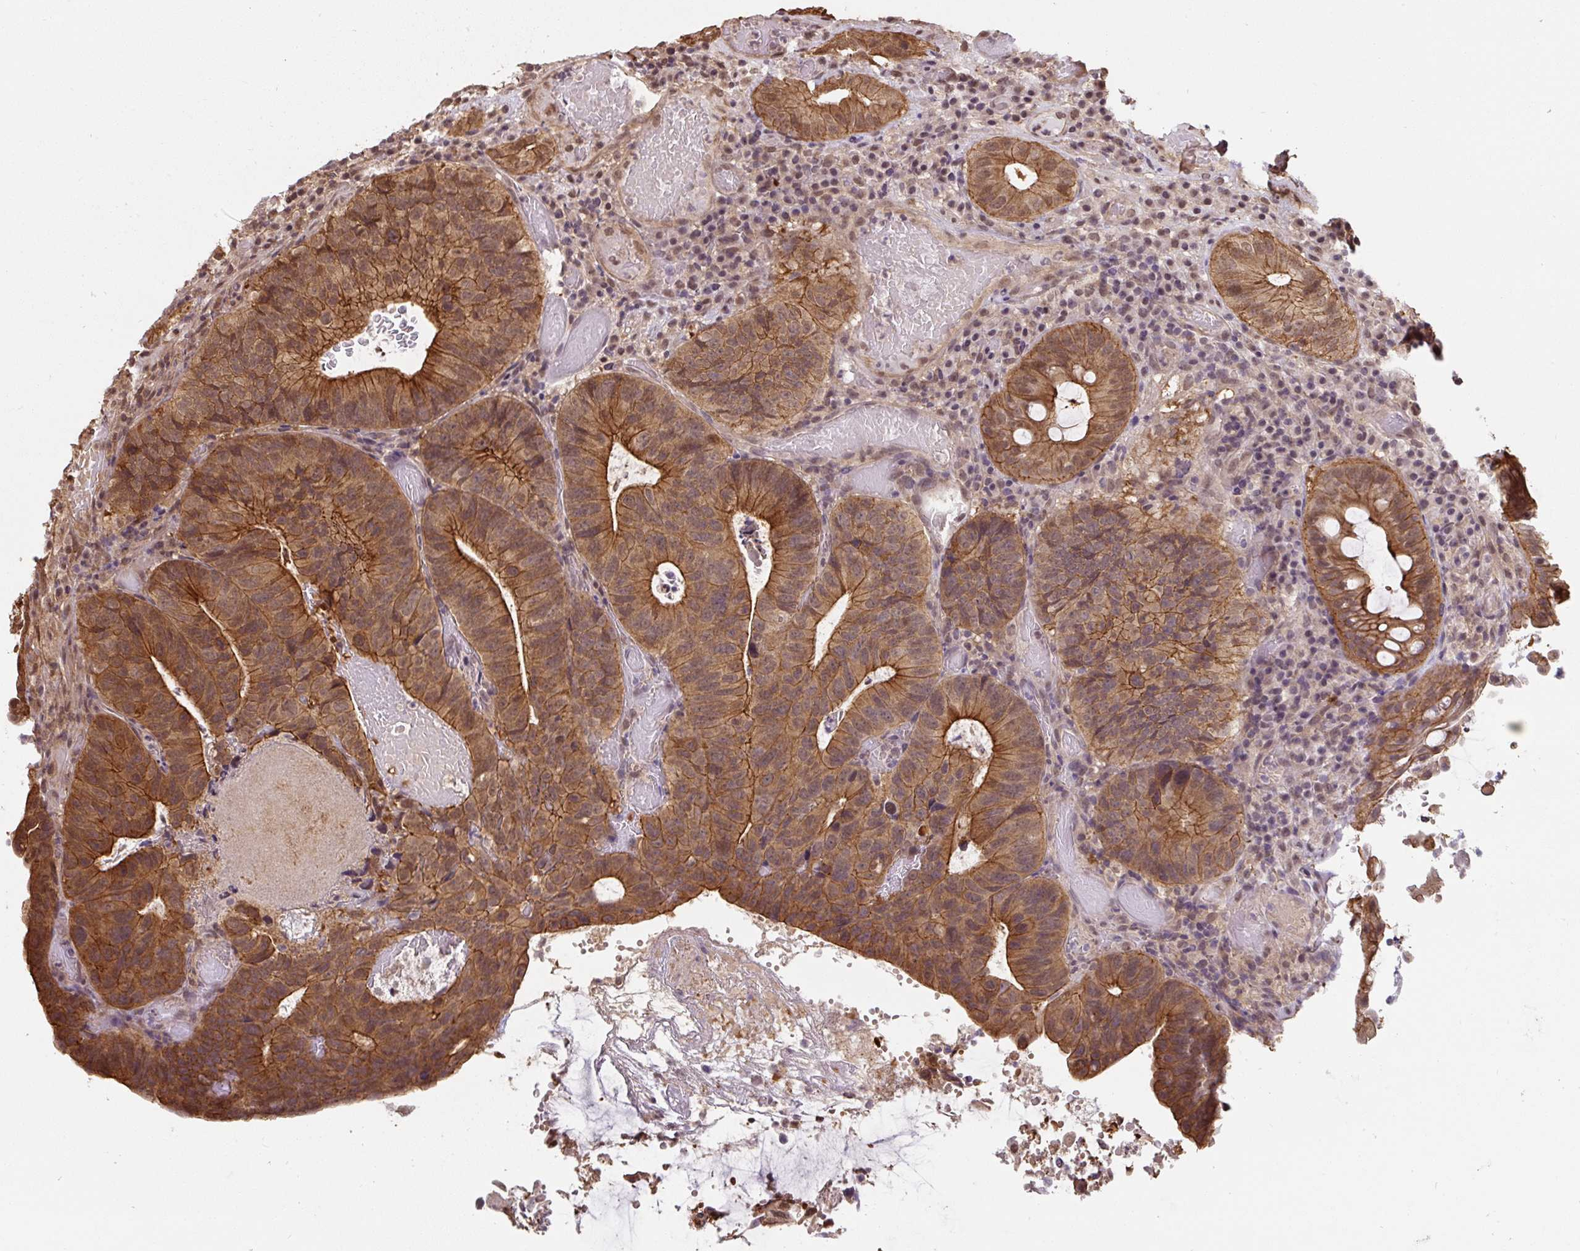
{"staining": {"intensity": "moderate", "quantity": ">75%", "location": "cytoplasmic/membranous,nuclear"}, "tissue": "colorectal cancer", "cell_type": "Tumor cells", "image_type": "cancer", "snomed": [{"axis": "morphology", "description": "Adenocarcinoma, NOS"}, {"axis": "topography", "description": "Colon"}], "caption": "Immunohistochemical staining of colorectal adenocarcinoma demonstrates medium levels of moderate cytoplasmic/membranous and nuclear positivity in approximately >75% of tumor cells.", "gene": "ST13", "patient": {"sex": "male", "age": 87}}